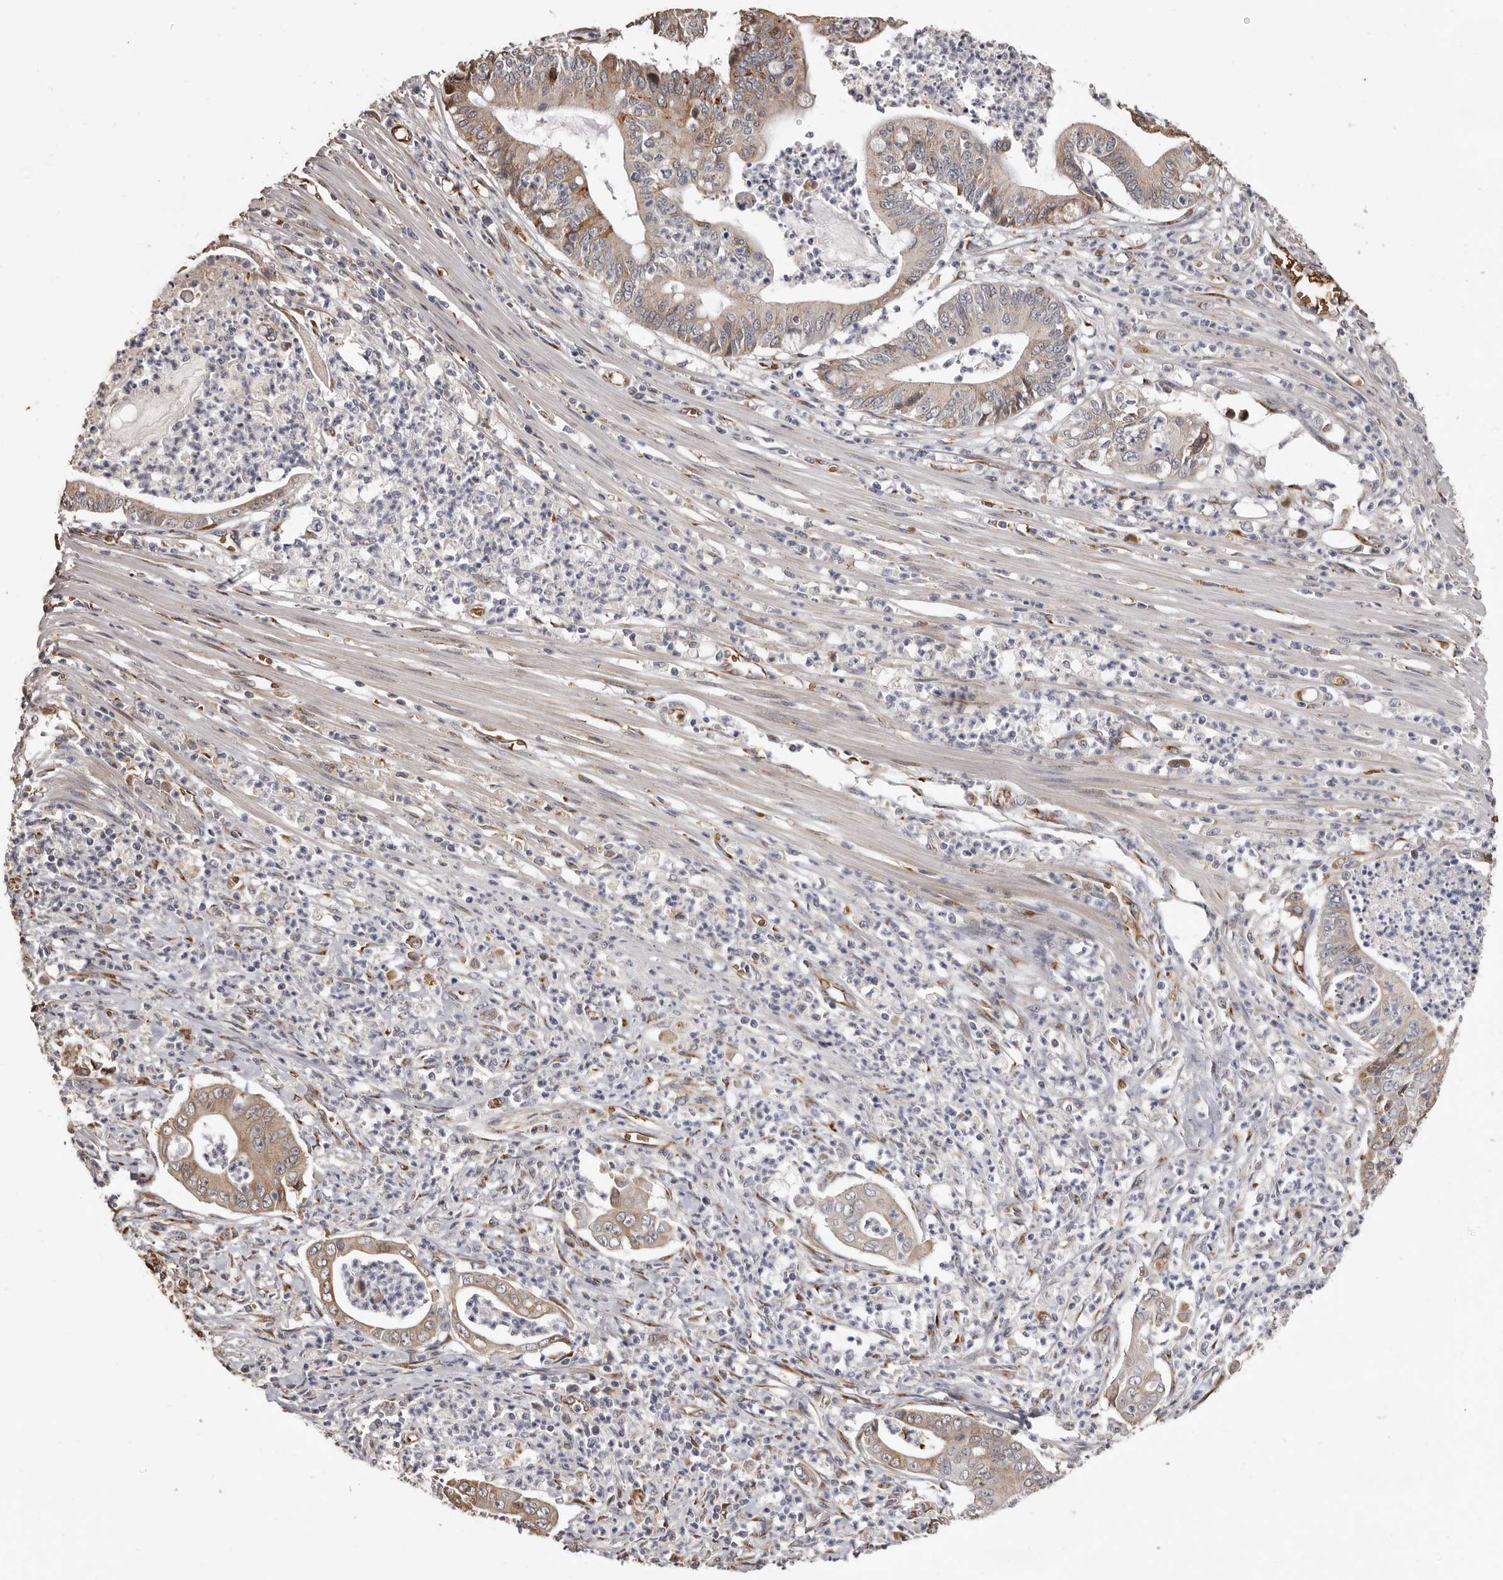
{"staining": {"intensity": "weak", "quantity": ">75%", "location": "cytoplasmic/membranous"}, "tissue": "pancreatic cancer", "cell_type": "Tumor cells", "image_type": "cancer", "snomed": [{"axis": "morphology", "description": "Adenocarcinoma, NOS"}, {"axis": "topography", "description": "Pancreas"}], "caption": "Protein analysis of pancreatic cancer (adenocarcinoma) tissue reveals weak cytoplasmic/membranous staining in about >75% of tumor cells. (brown staining indicates protein expression, while blue staining denotes nuclei).", "gene": "ENTREP1", "patient": {"sex": "male", "age": 69}}